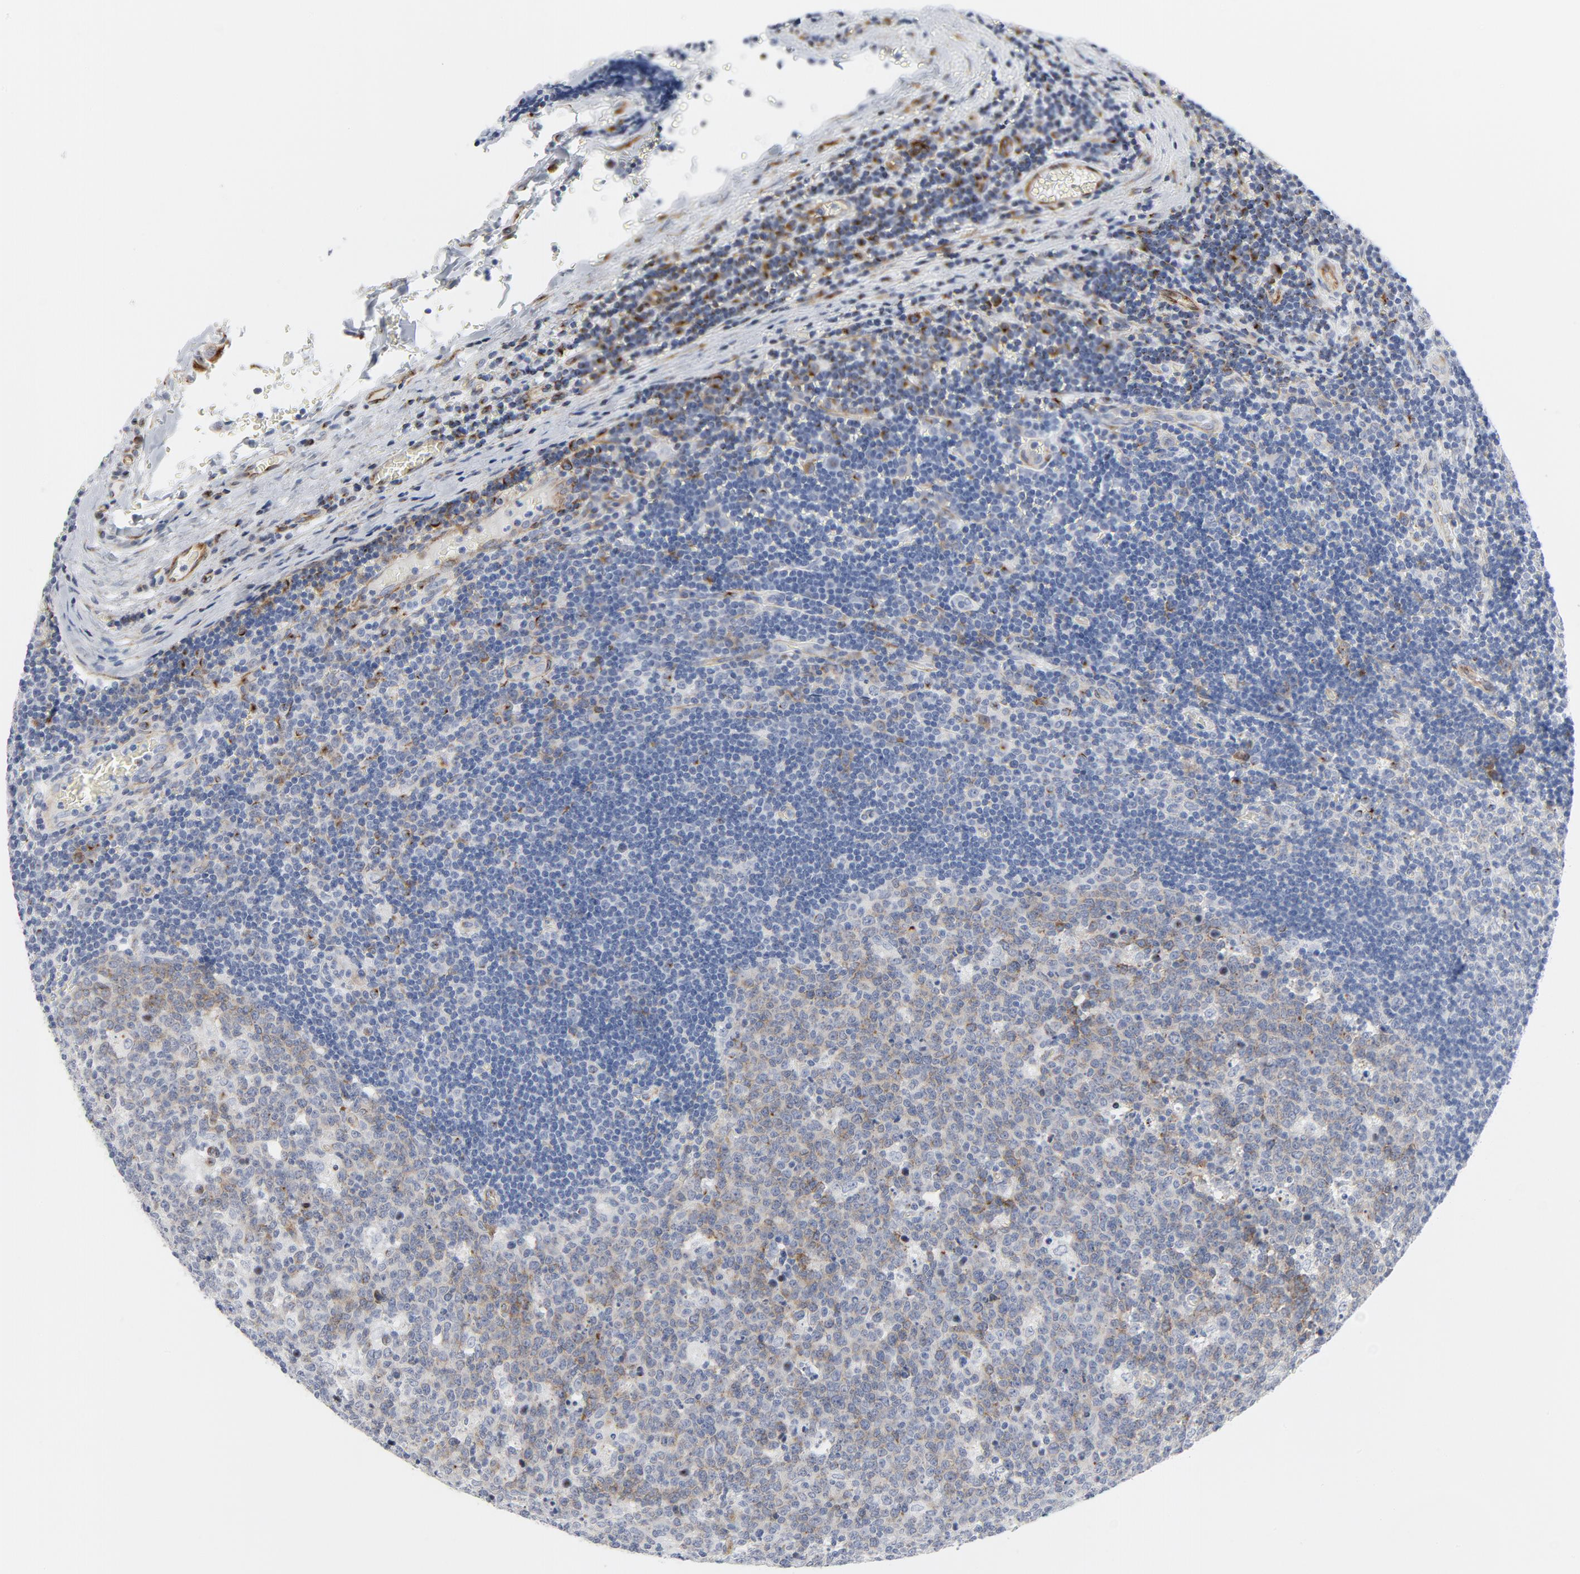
{"staining": {"intensity": "negative", "quantity": "none", "location": "none"}, "tissue": "lymph node", "cell_type": "Germinal center cells", "image_type": "normal", "snomed": [{"axis": "morphology", "description": "Normal tissue, NOS"}, {"axis": "topography", "description": "Lymph node"}, {"axis": "topography", "description": "Salivary gland"}], "caption": "High power microscopy image of an immunohistochemistry photomicrograph of benign lymph node, revealing no significant expression in germinal center cells. The staining is performed using DAB brown chromogen with nuclei counter-stained in using hematoxylin.", "gene": "TUBB1", "patient": {"sex": "male", "age": 8}}